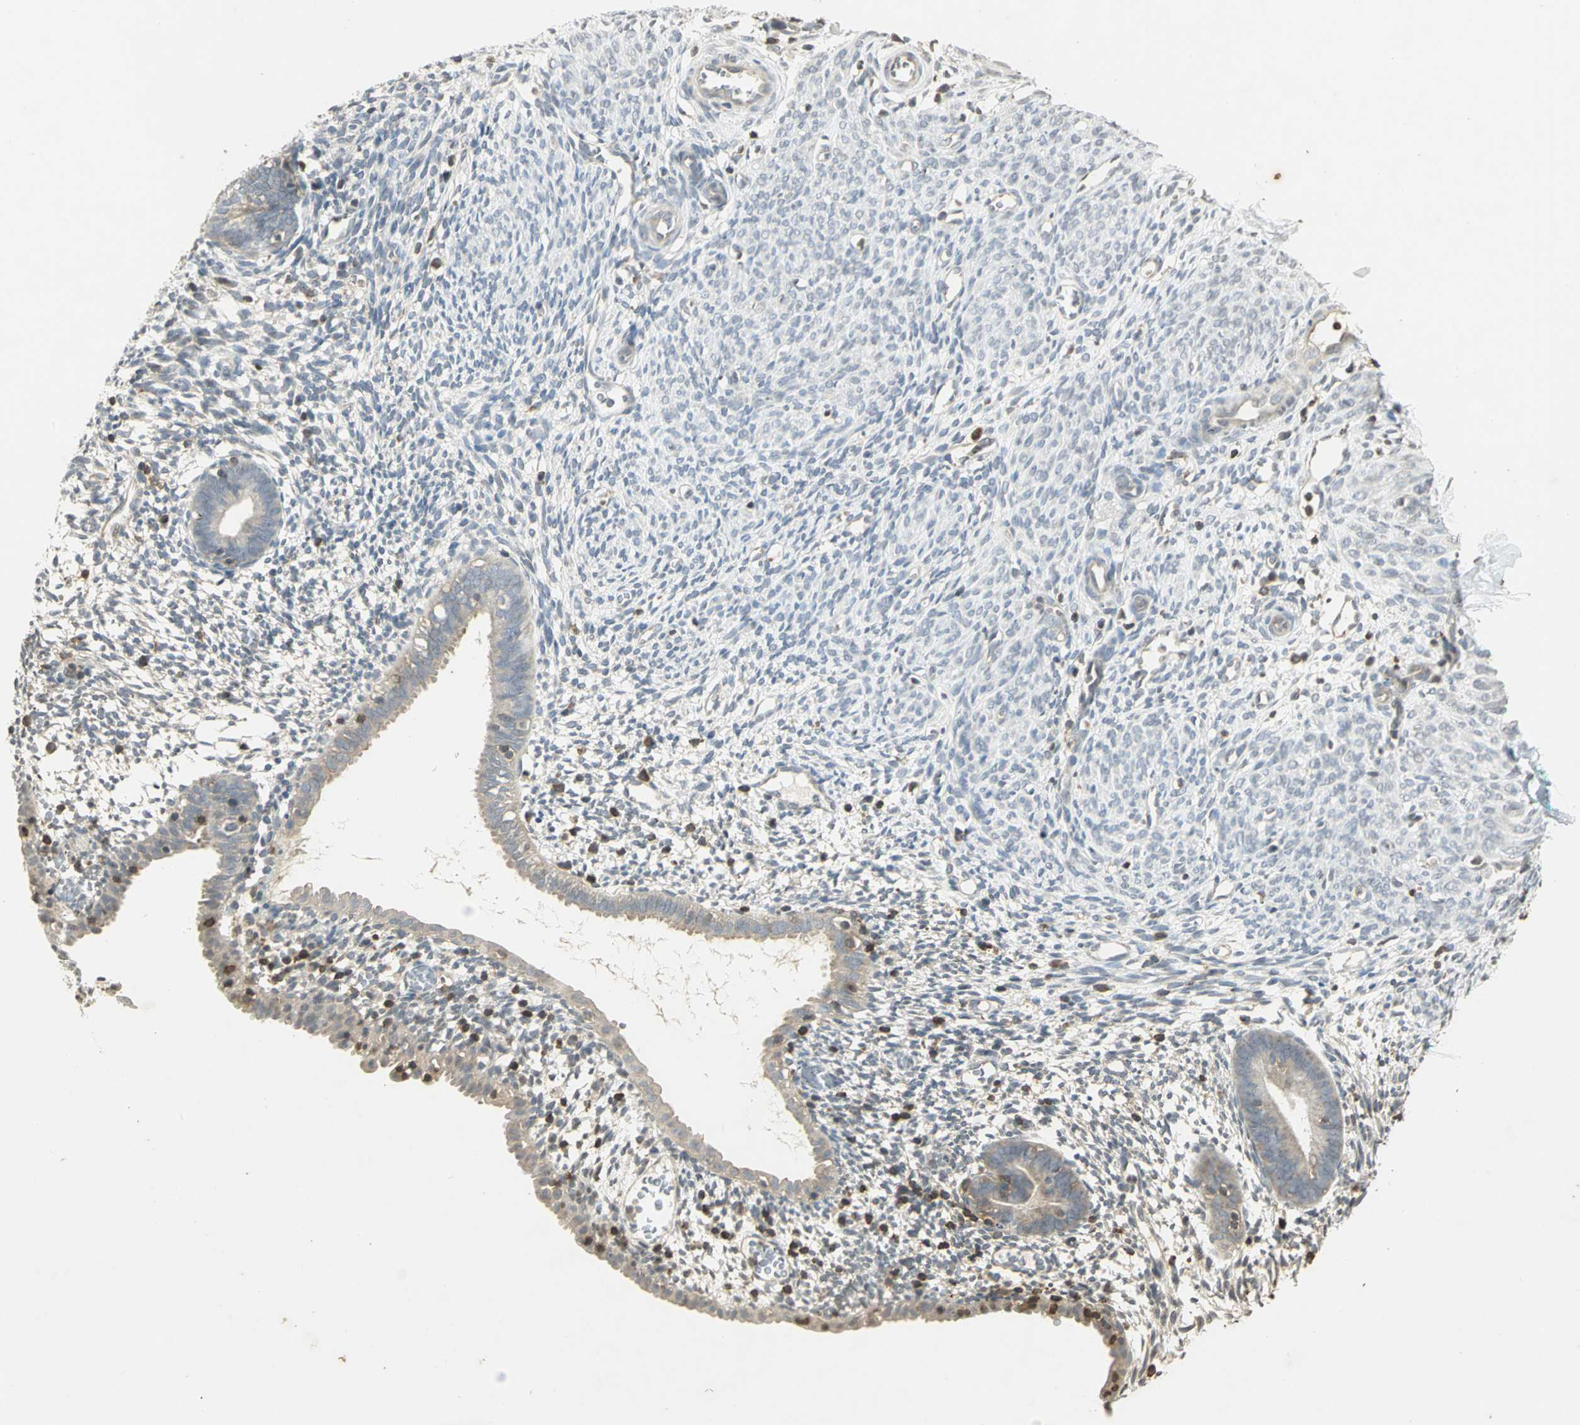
{"staining": {"intensity": "negative", "quantity": "none", "location": "none"}, "tissue": "endometrium", "cell_type": "Cells in endometrial stroma", "image_type": "normal", "snomed": [{"axis": "morphology", "description": "Normal tissue, NOS"}, {"axis": "morphology", "description": "Atrophy, NOS"}, {"axis": "topography", "description": "Uterus"}, {"axis": "topography", "description": "Endometrium"}], "caption": "This is a image of immunohistochemistry (IHC) staining of unremarkable endometrium, which shows no positivity in cells in endometrial stroma. (DAB IHC, high magnification).", "gene": "IL16", "patient": {"sex": "female", "age": 68}}